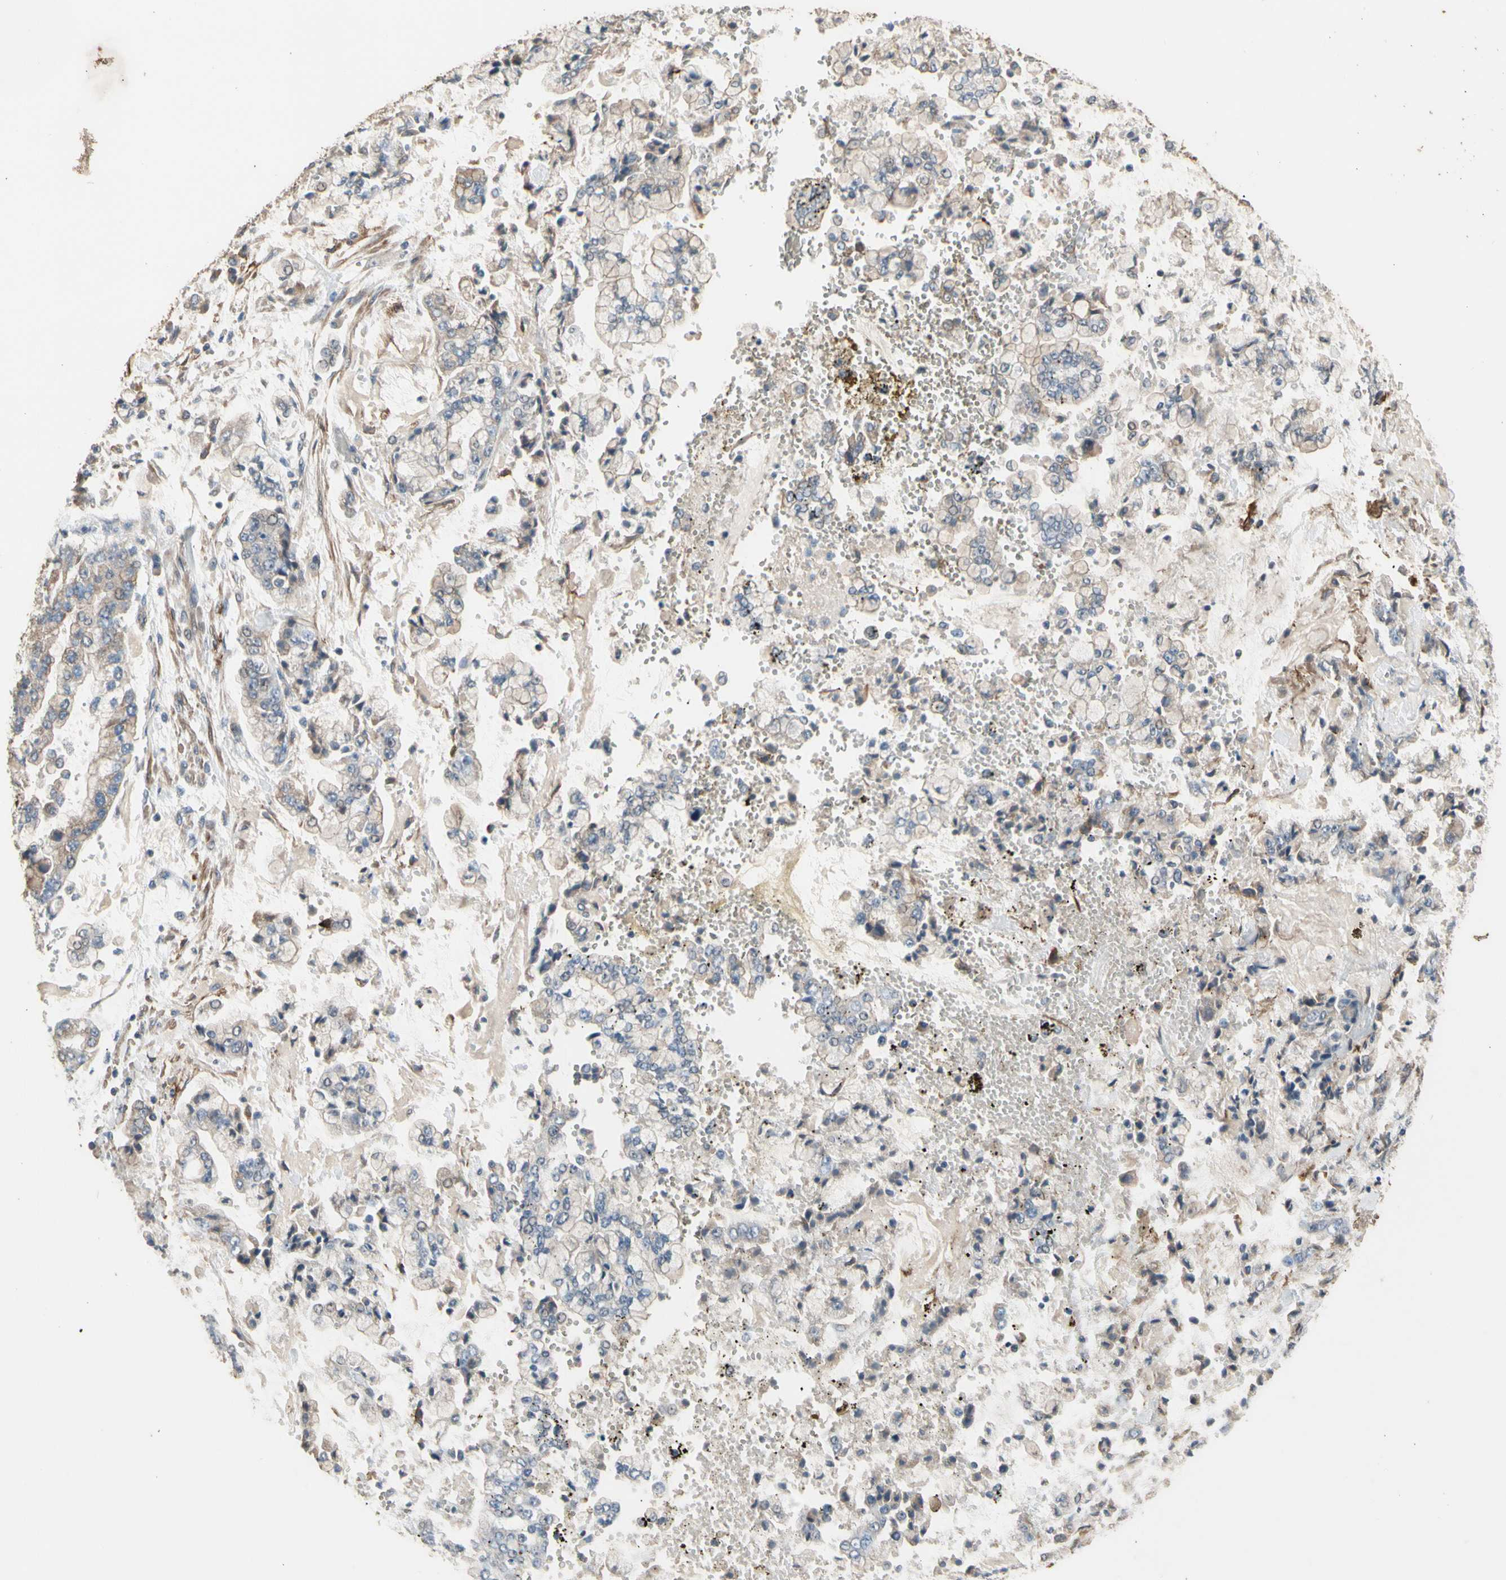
{"staining": {"intensity": "negative", "quantity": "none", "location": "none"}, "tissue": "stomach cancer", "cell_type": "Tumor cells", "image_type": "cancer", "snomed": [{"axis": "morphology", "description": "Adenocarcinoma, NOS"}, {"axis": "topography", "description": "Stomach"}], "caption": "An image of human stomach adenocarcinoma is negative for staining in tumor cells.", "gene": "SUSD2", "patient": {"sex": "male", "age": 76}}